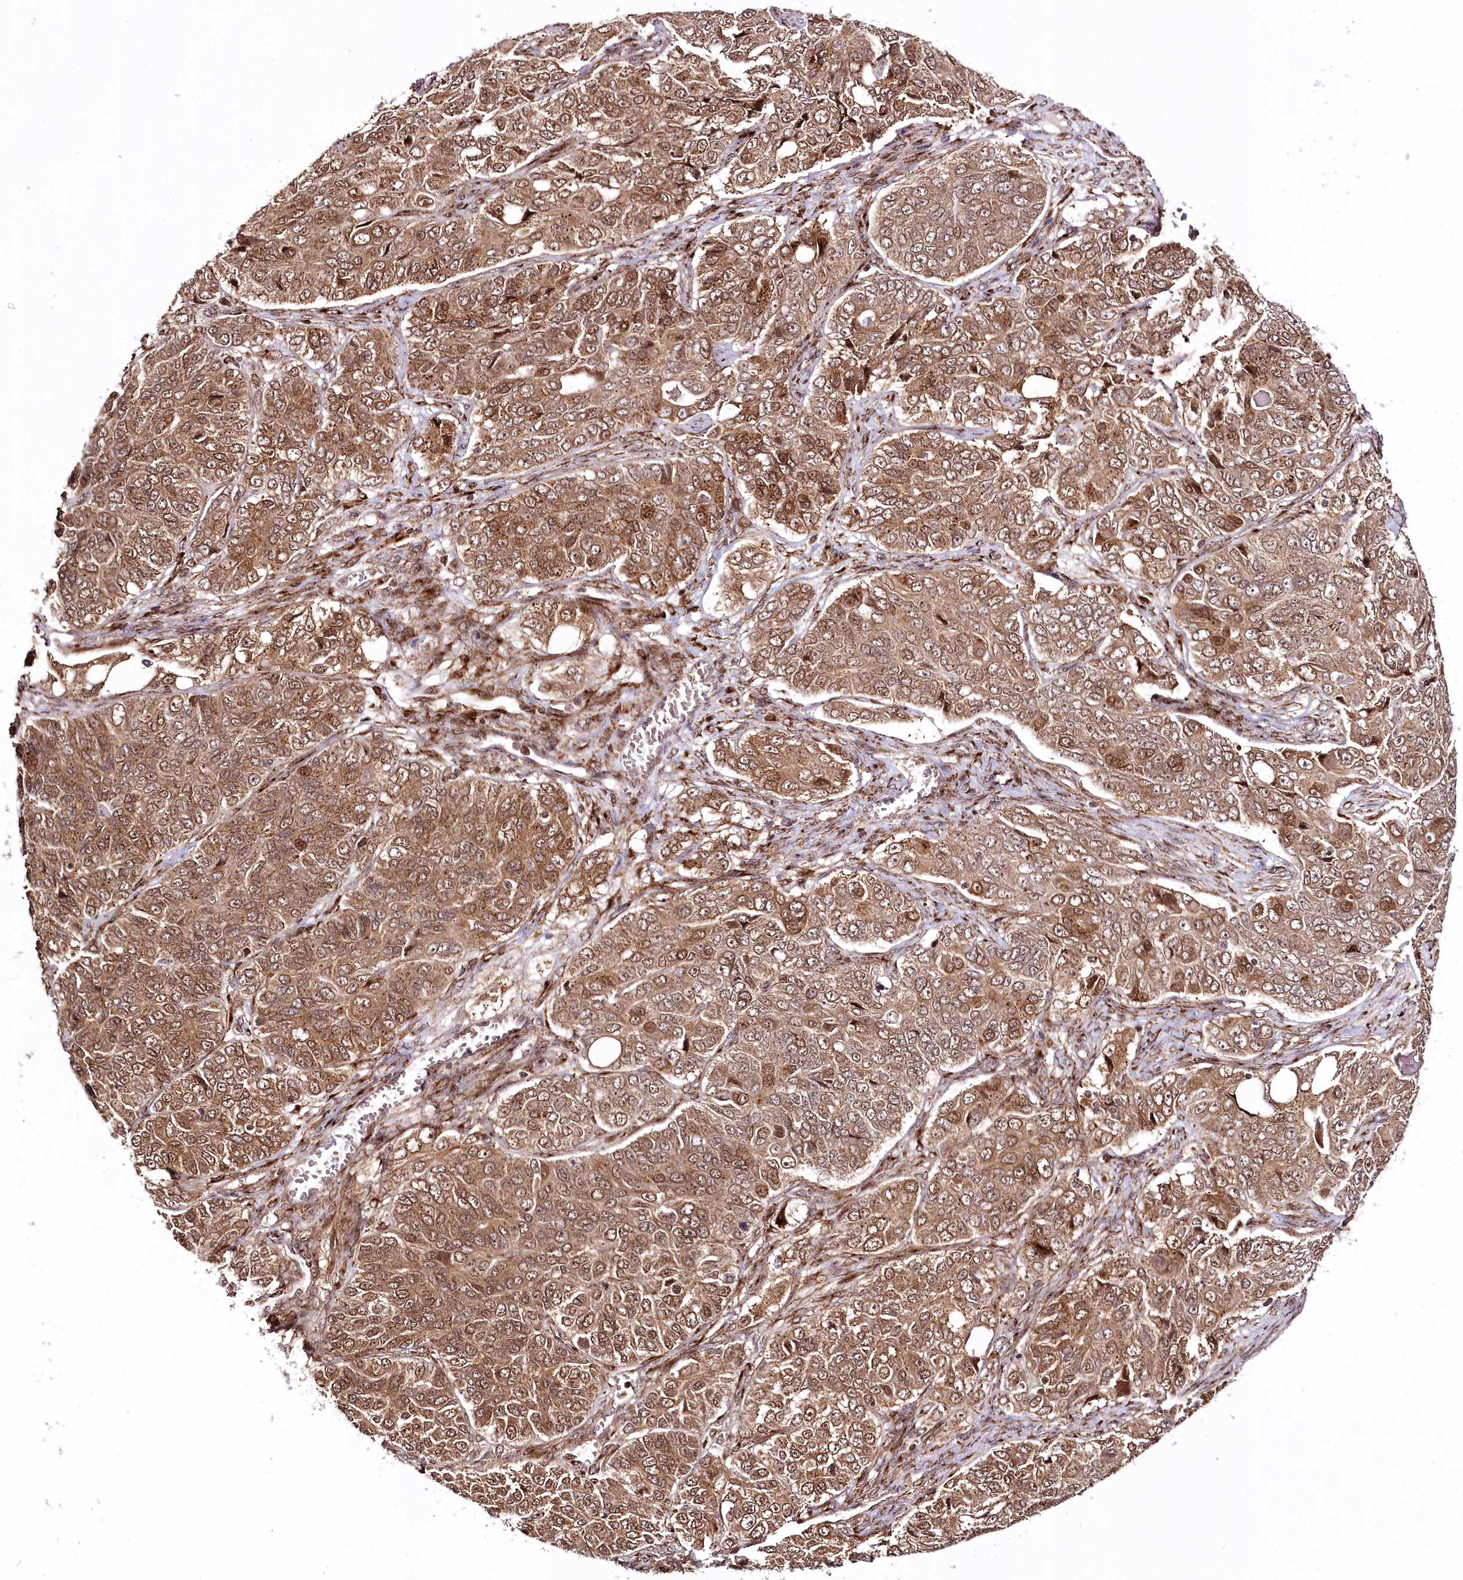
{"staining": {"intensity": "moderate", "quantity": ">75%", "location": "cytoplasmic/membranous,nuclear"}, "tissue": "ovarian cancer", "cell_type": "Tumor cells", "image_type": "cancer", "snomed": [{"axis": "morphology", "description": "Carcinoma, endometroid"}, {"axis": "topography", "description": "Ovary"}], "caption": "Protein analysis of ovarian cancer (endometroid carcinoma) tissue reveals moderate cytoplasmic/membranous and nuclear expression in approximately >75% of tumor cells.", "gene": "COPG1", "patient": {"sex": "female", "age": 51}}